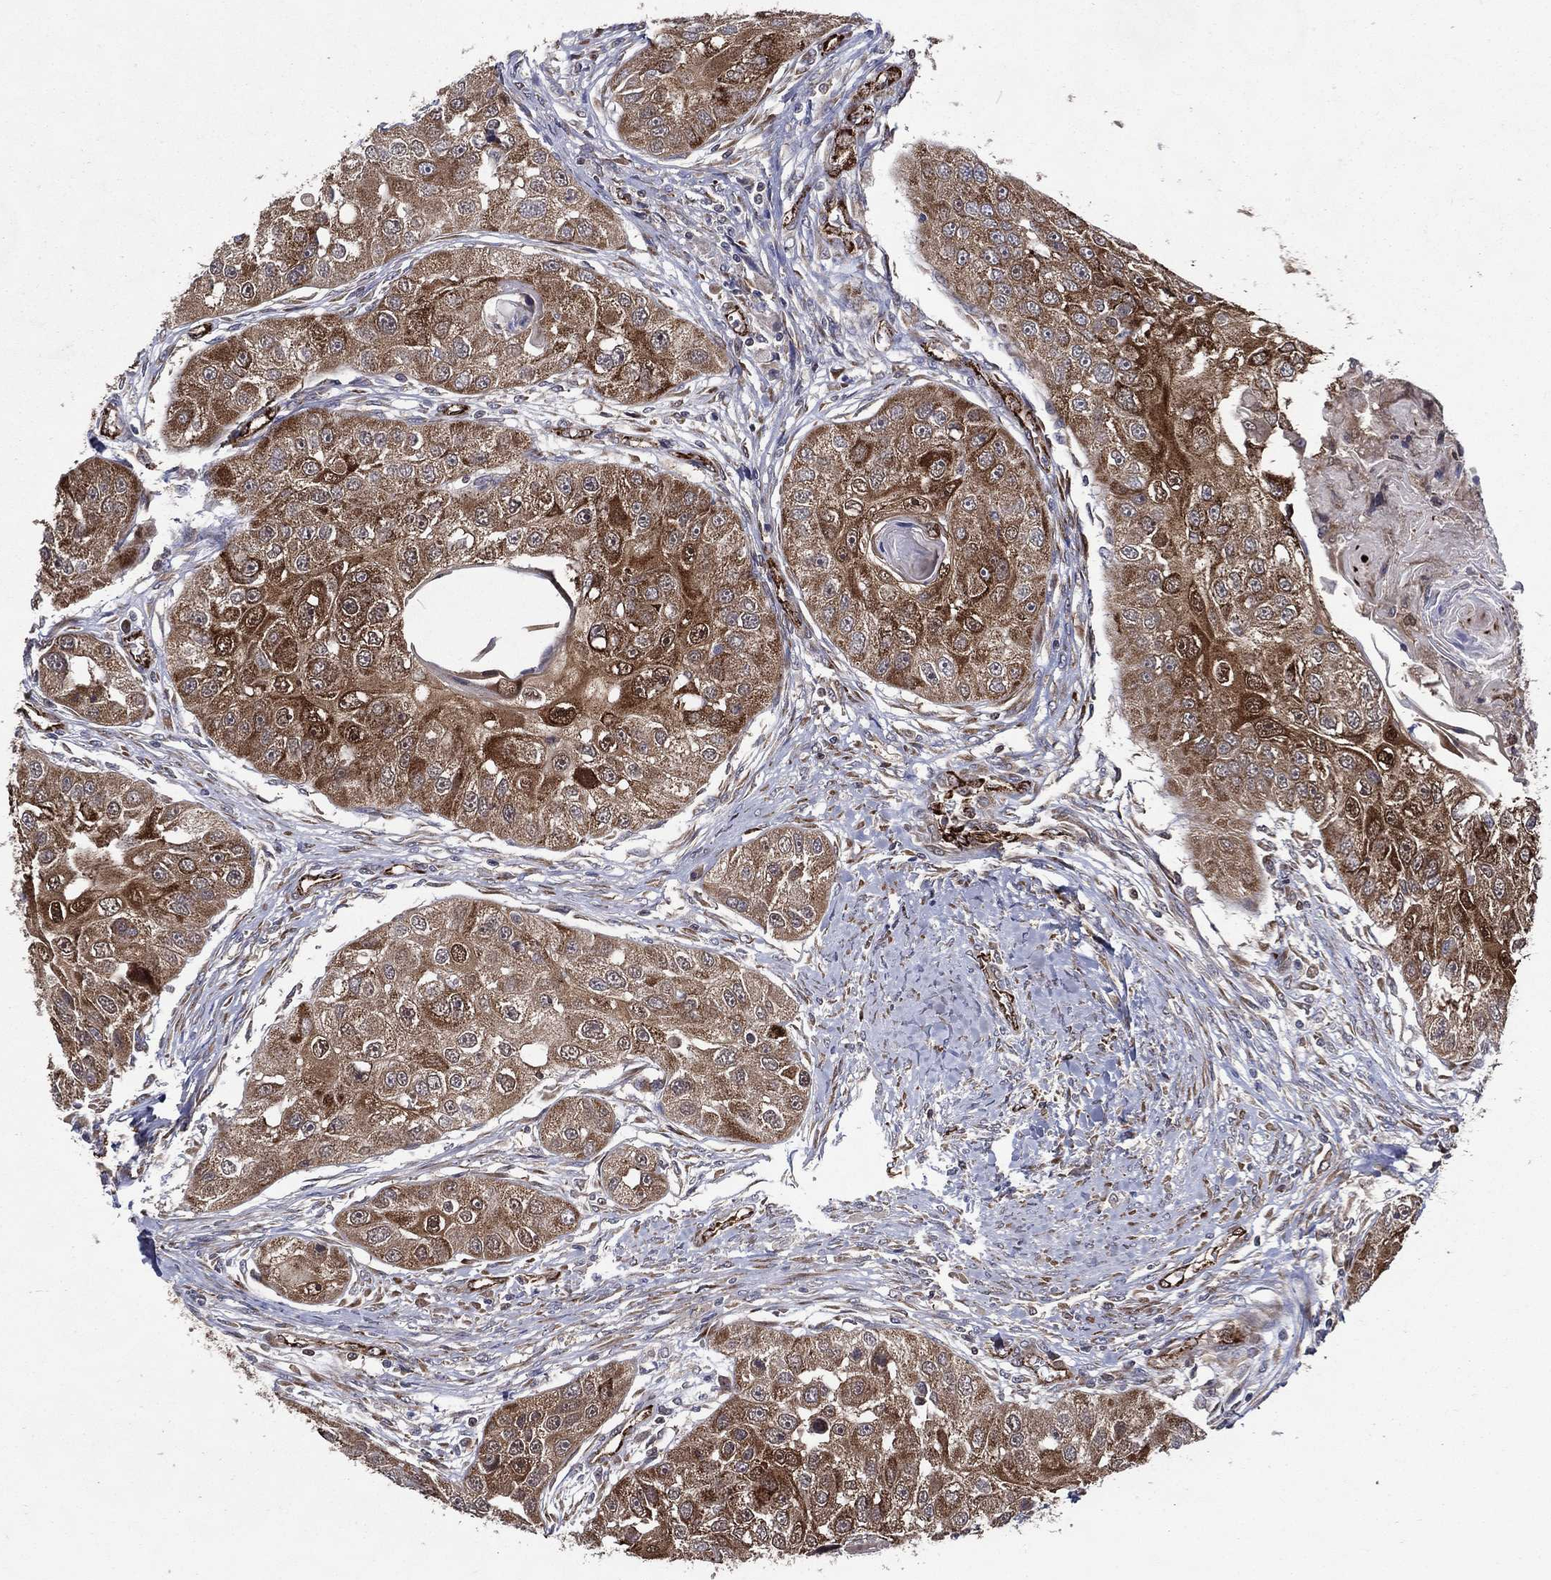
{"staining": {"intensity": "moderate", "quantity": "25%-75%", "location": "cytoplasmic/membranous"}, "tissue": "head and neck cancer", "cell_type": "Tumor cells", "image_type": "cancer", "snomed": [{"axis": "morphology", "description": "Normal tissue, NOS"}, {"axis": "morphology", "description": "Squamous cell carcinoma, NOS"}, {"axis": "topography", "description": "Skeletal muscle"}, {"axis": "topography", "description": "Head-Neck"}], "caption": "Head and neck squamous cell carcinoma stained for a protein (brown) displays moderate cytoplasmic/membranous positive positivity in approximately 25%-75% of tumor cells.", "gene": "ARHGAP11A", "patient": {"sex": "male", "age": 51}}